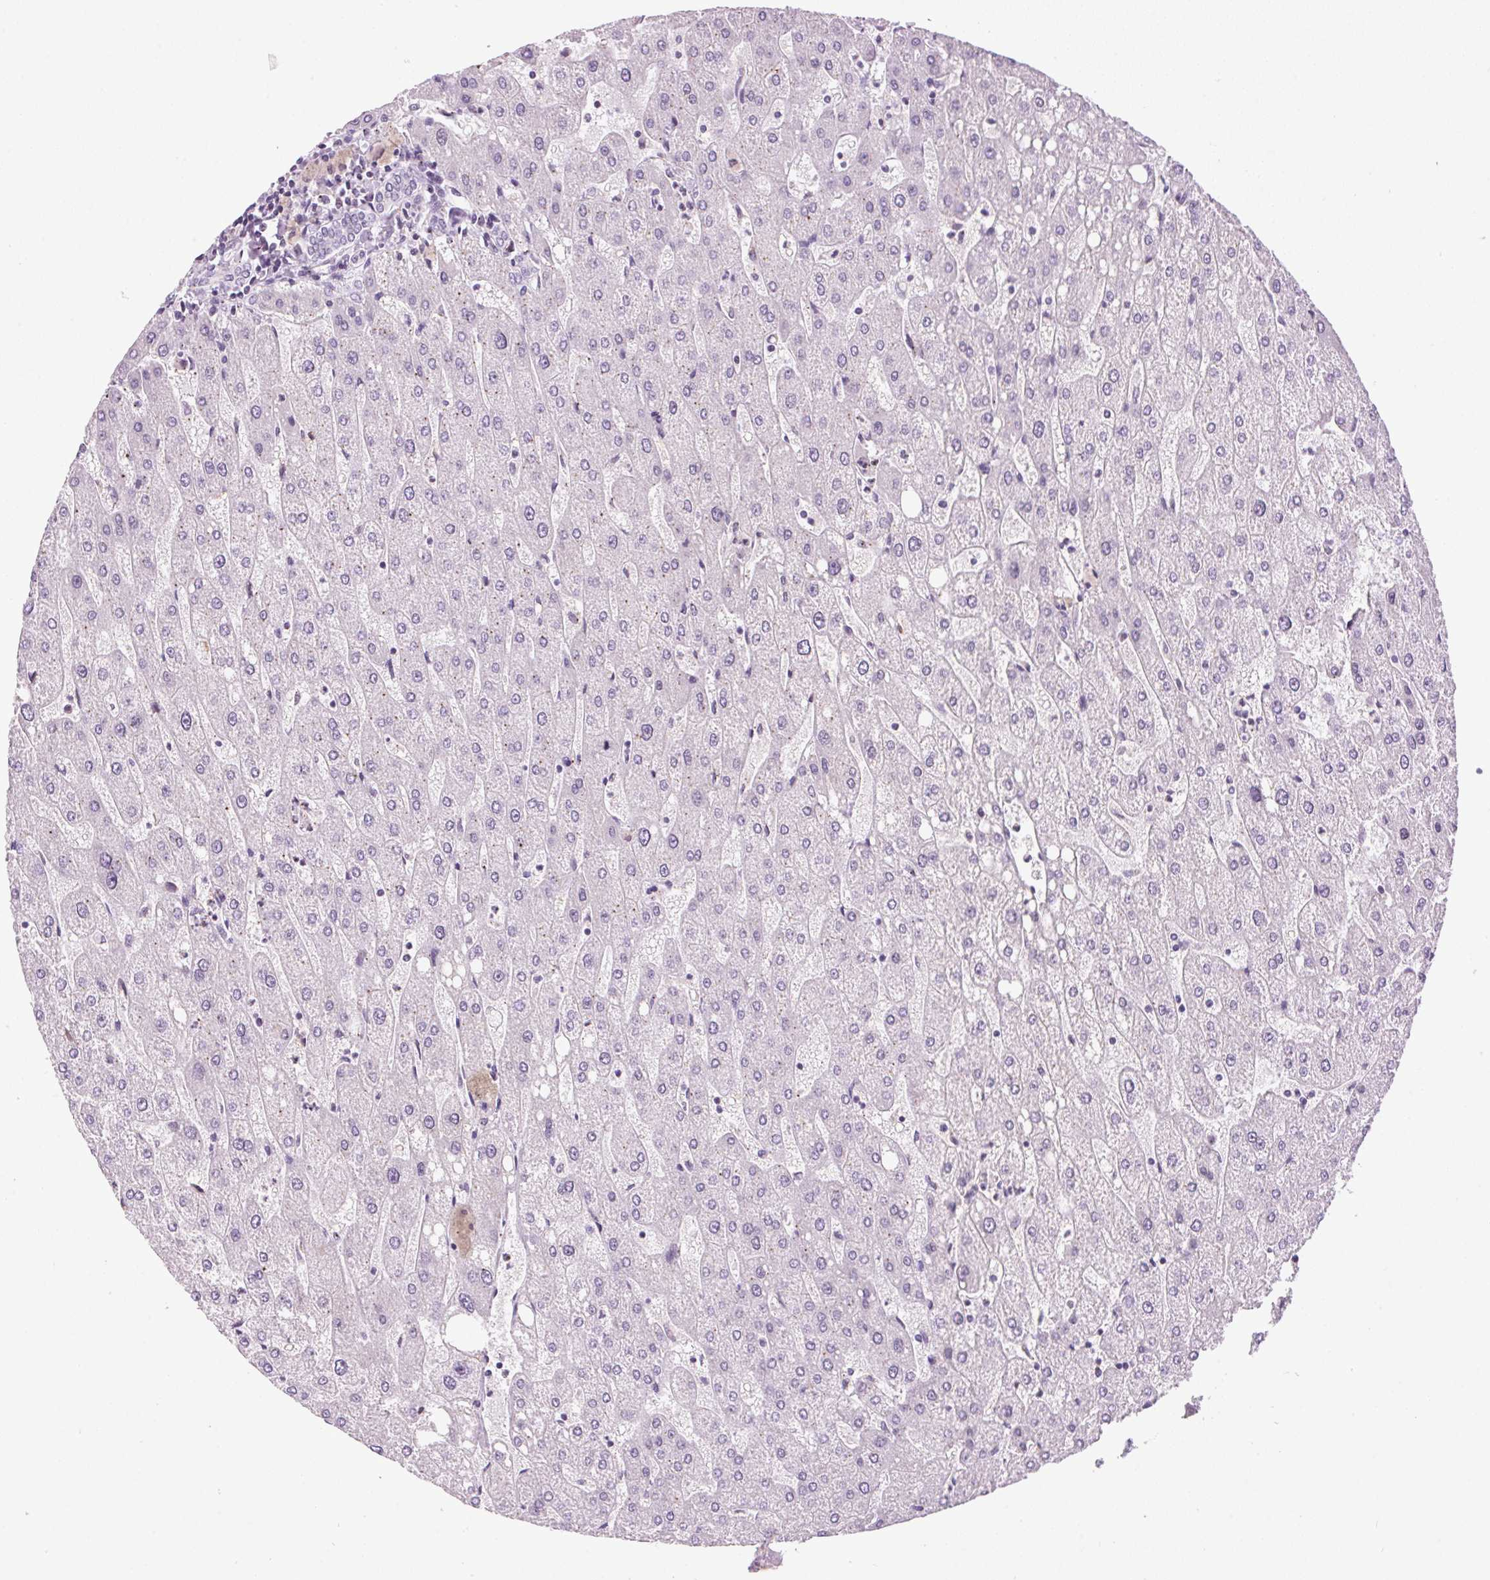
{"staining": {"intensity": "negative", "quantity": "none", "location": "none"}, "tissue": "liver", "cell_type": "Cholangiocytes", "image_type": "normal", "snomed": [{"axis": "morphology", "description": "Normal tissue, NOS"}, {"axis": "topography", "description": "Liver"}], "caption": "Photomicrograph shows no protein positivity in cholangiocytes of benign liver.", "gene": "TMEM88B", "patient": {"sex": "male", "age": 67}}